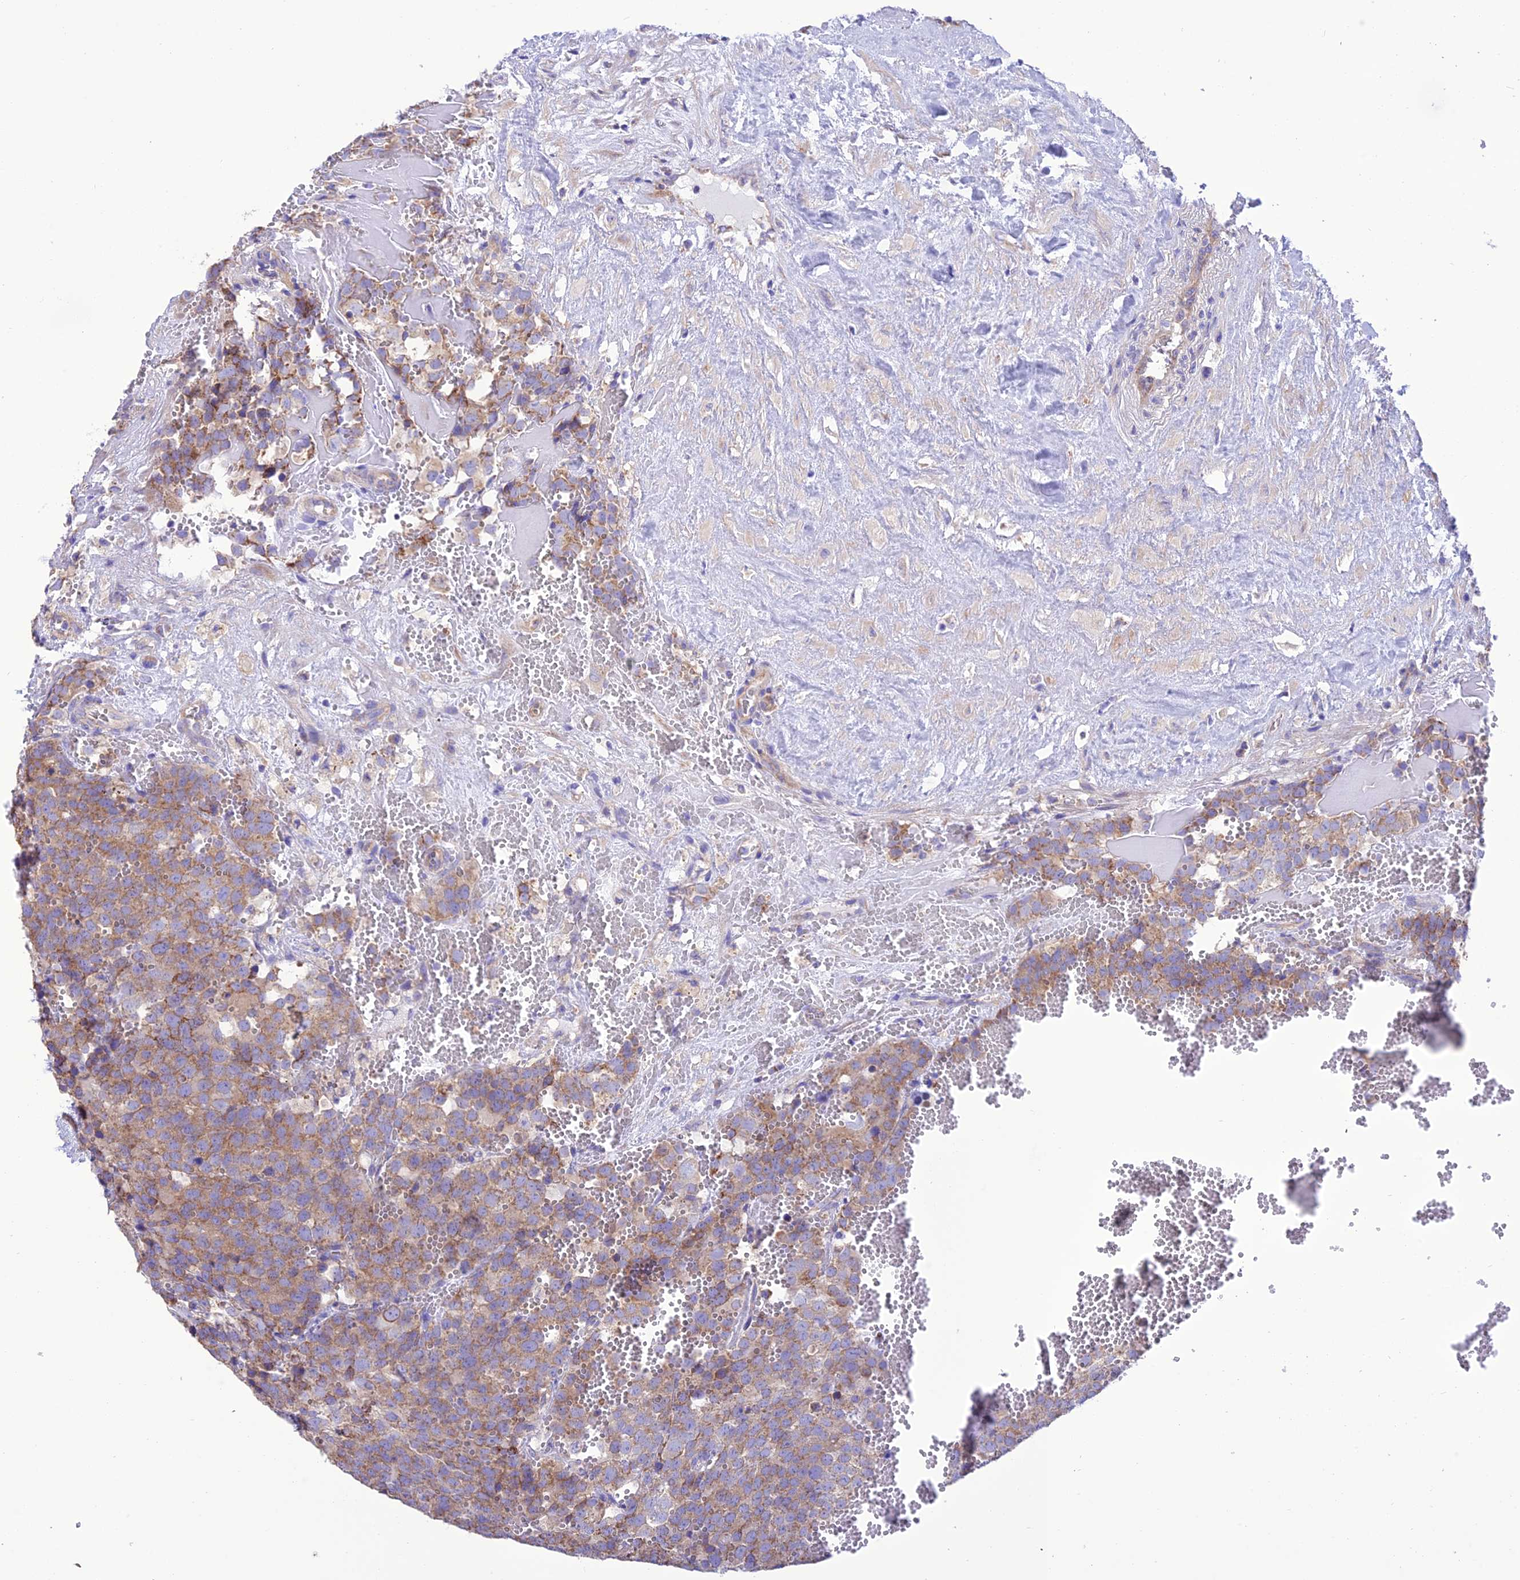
{"staining": {"intensity": "moderate", "quantity": ">75%", "location": "cytoplasmic/membranous"}, "tissue": "testis cancer", "cell_type": "Tumor cells", "image_type": "cancer", "snomed": [{"axis": "morphology", "description": "Seminoma, NOS"}, {"axis": "topography", "description": "Testis"}], "caption": "Seminoma (testis) stained with immunohistochemistry (IHC) exhibits moderate cytoplasmic/membranous expression in approximately >75% of tumor cells. The staining is performed using DAB brown chromogen to label protein expression. The nuclei are counter-stained blue using hematoxylin.", "gene": "MAP3K12", "patient": {"sex": "male", "age": 71}}